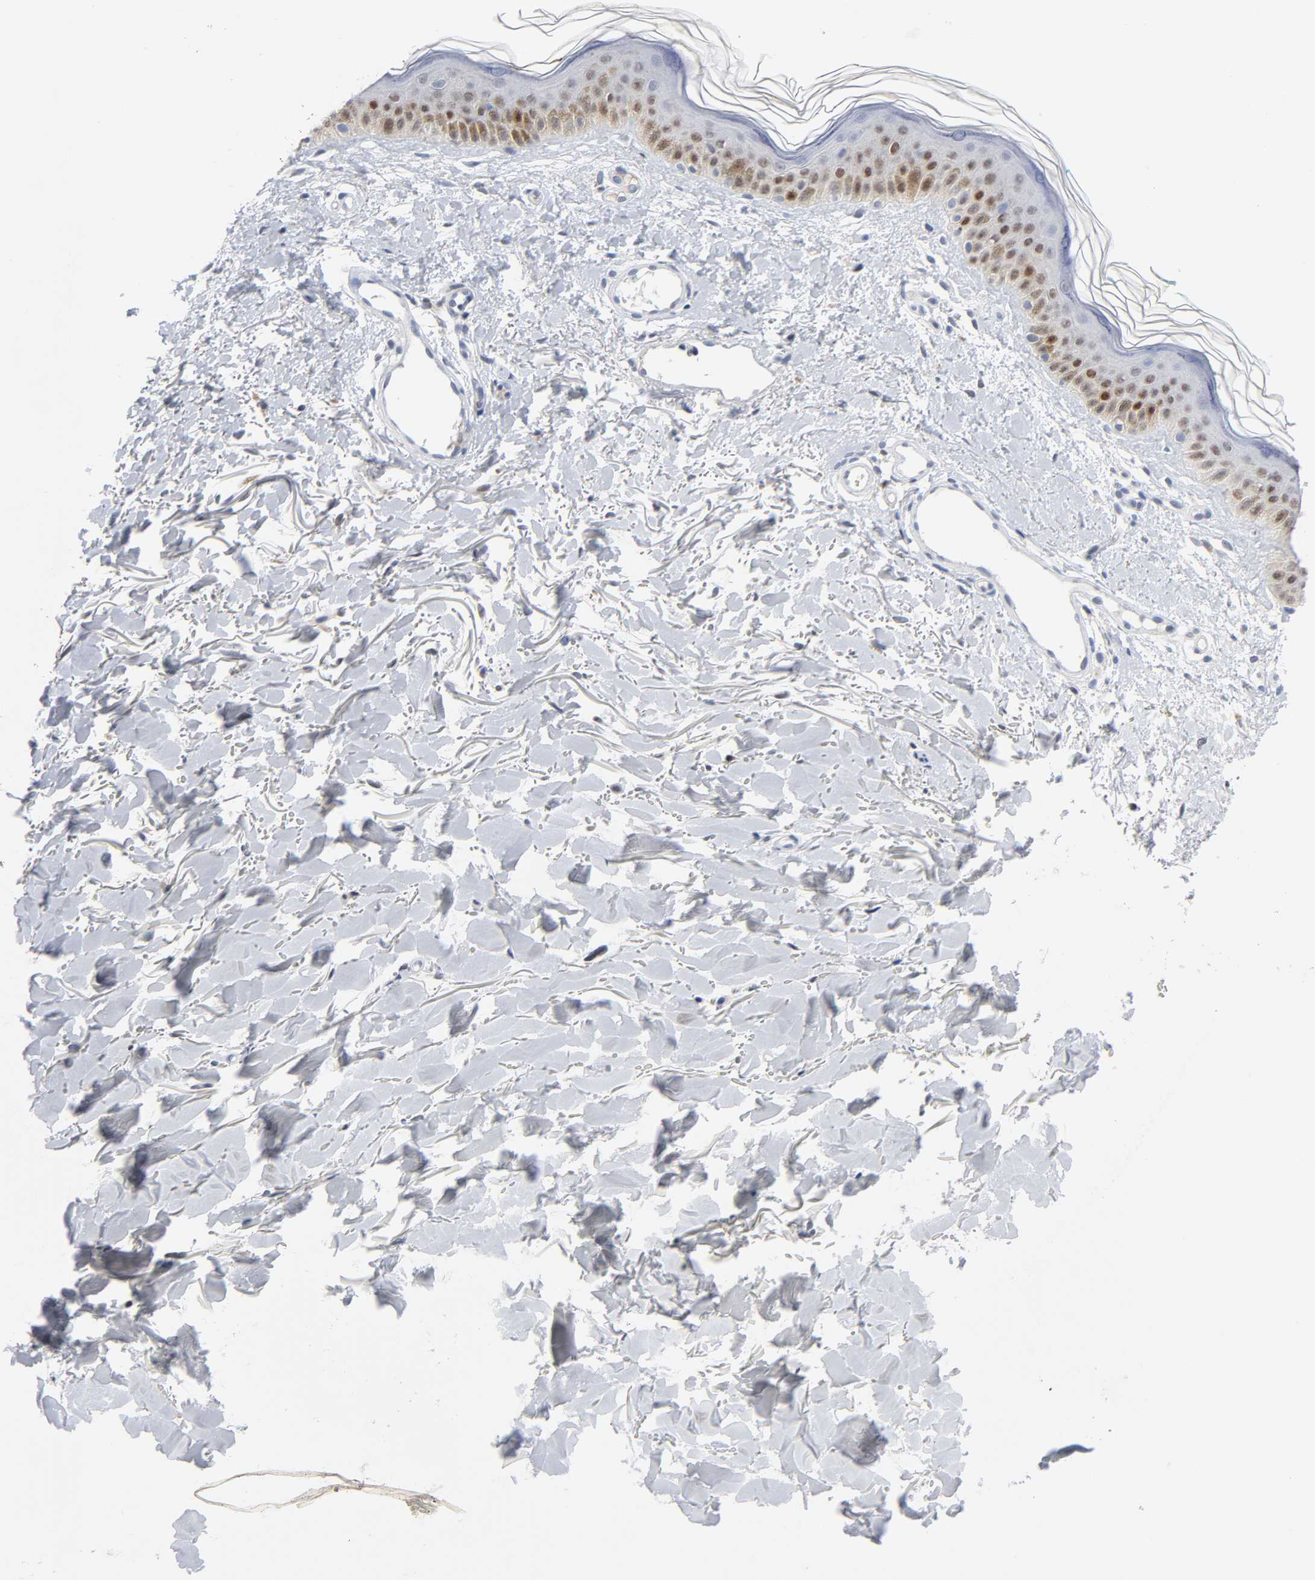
{"staining": {"intensity": "negative", "quantity": "none", "location": "none"}, "tissue": "skin", "cell_type": "Fibroblasts", "image_type": "normal", "snomed": [{"axis": "morphology", "description": "Normal tissue, NOS"}, {"axis": "topography", "description": "Skin"}], "caption": "DAB (3,3'-diaminobenzidine) immunohistochemical staining of normal skin reveals no significant positivity in fibroblasts.", "gene": "WEE1", "patient": {"sex": "male", "age": 71}}